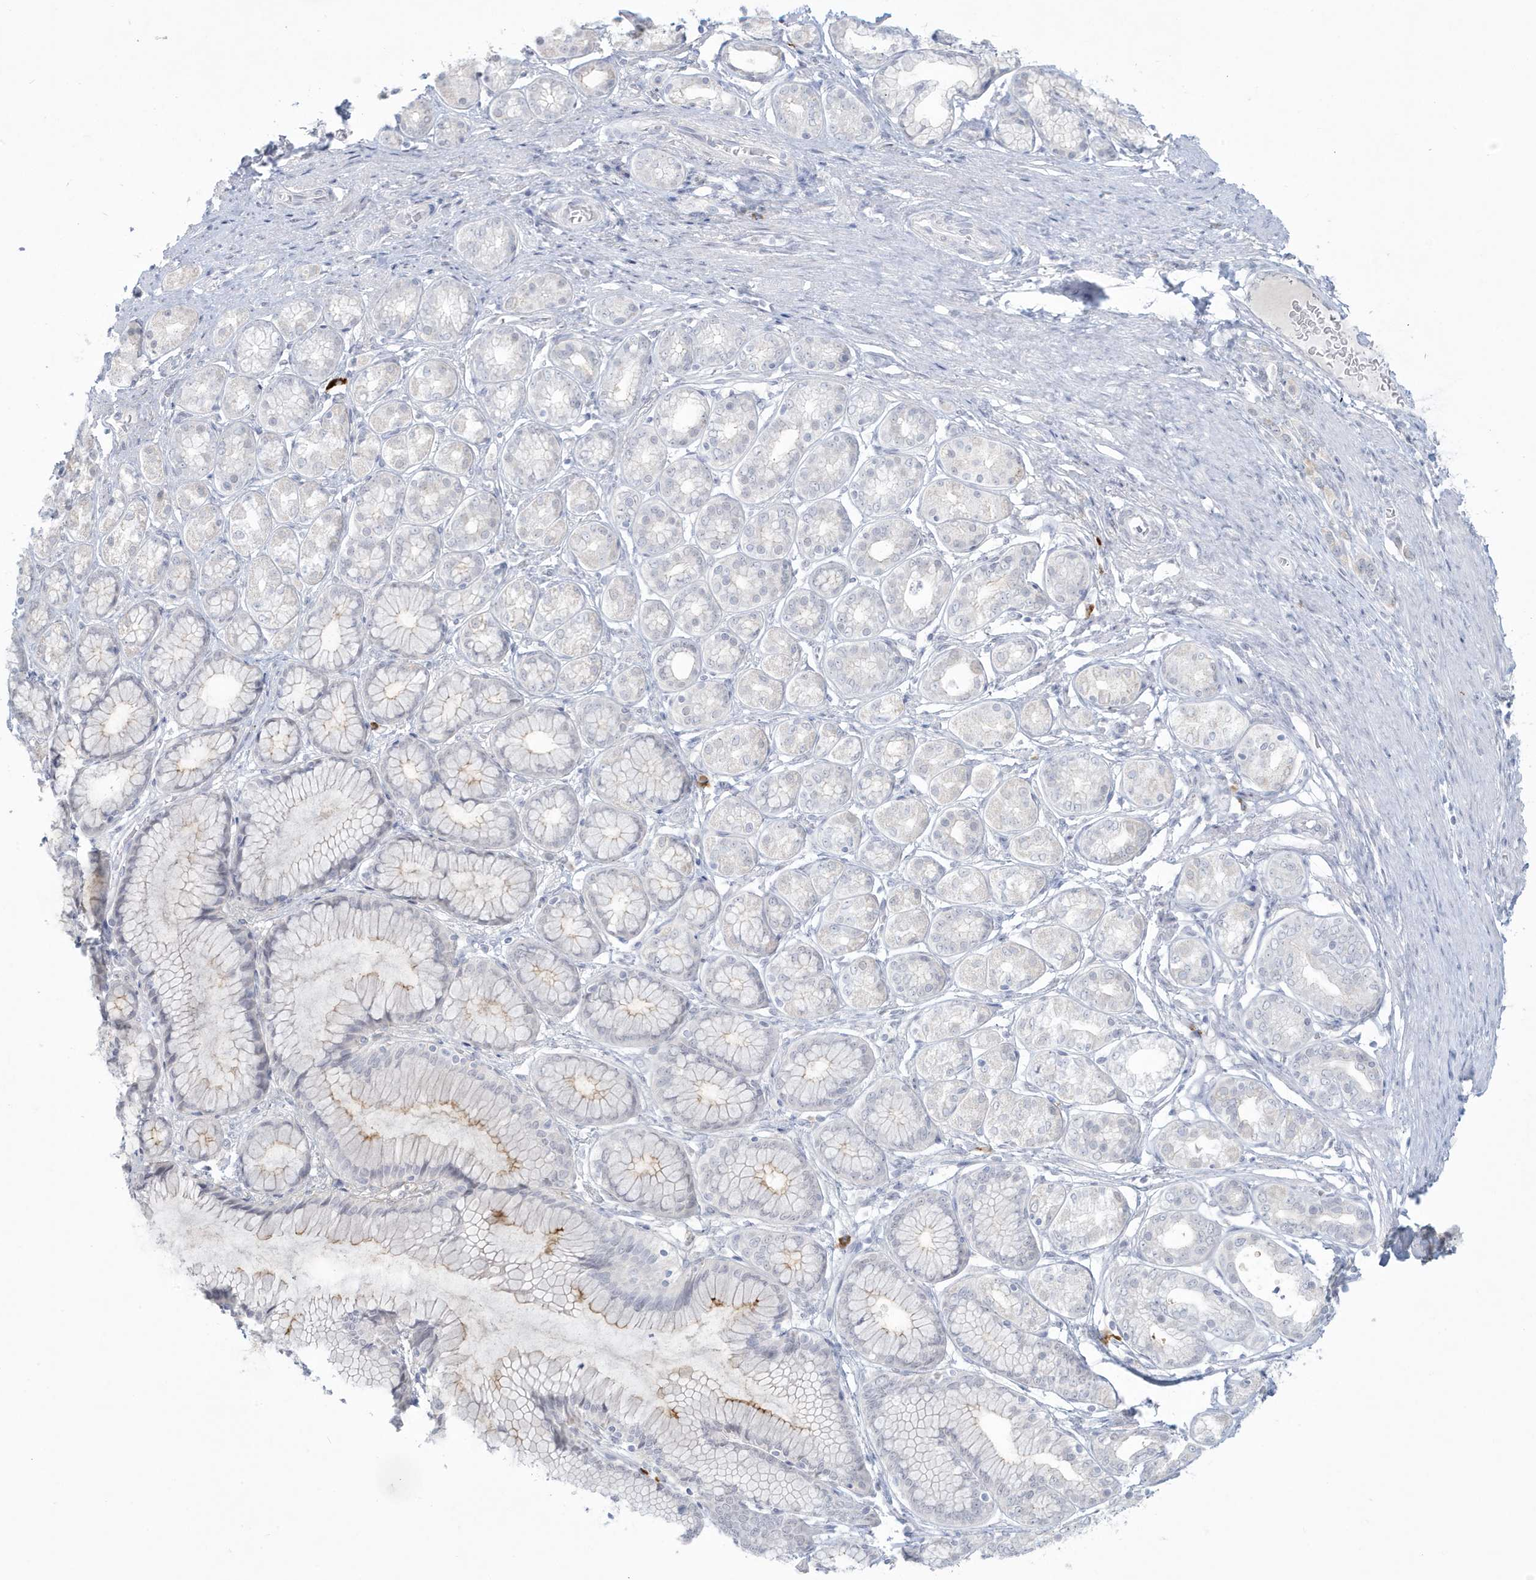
{"staining": {"intensity": "weak", "quantity": "<25%", "location": "nuclear"}, "tissue": "stomach cancer", "cell_type": "Tumor cells", "image_type": "cancer", "snomed": [{"axis": "morphology", "description": "Normal tissue, NOS"}, {"axis": "morphology", "description": "Adenocarcinoma, NOS"}, {"axis": "topography", "description": "Stomach, upper"}, {"axis": "topography", "description": "Stomach"}], "caption": "This is an IHC photomicrograph of human stomach cancer. There is no positivity in tumor cells.", "gene": "HERC6", "patient": {"sex": "female", "age": 65}}